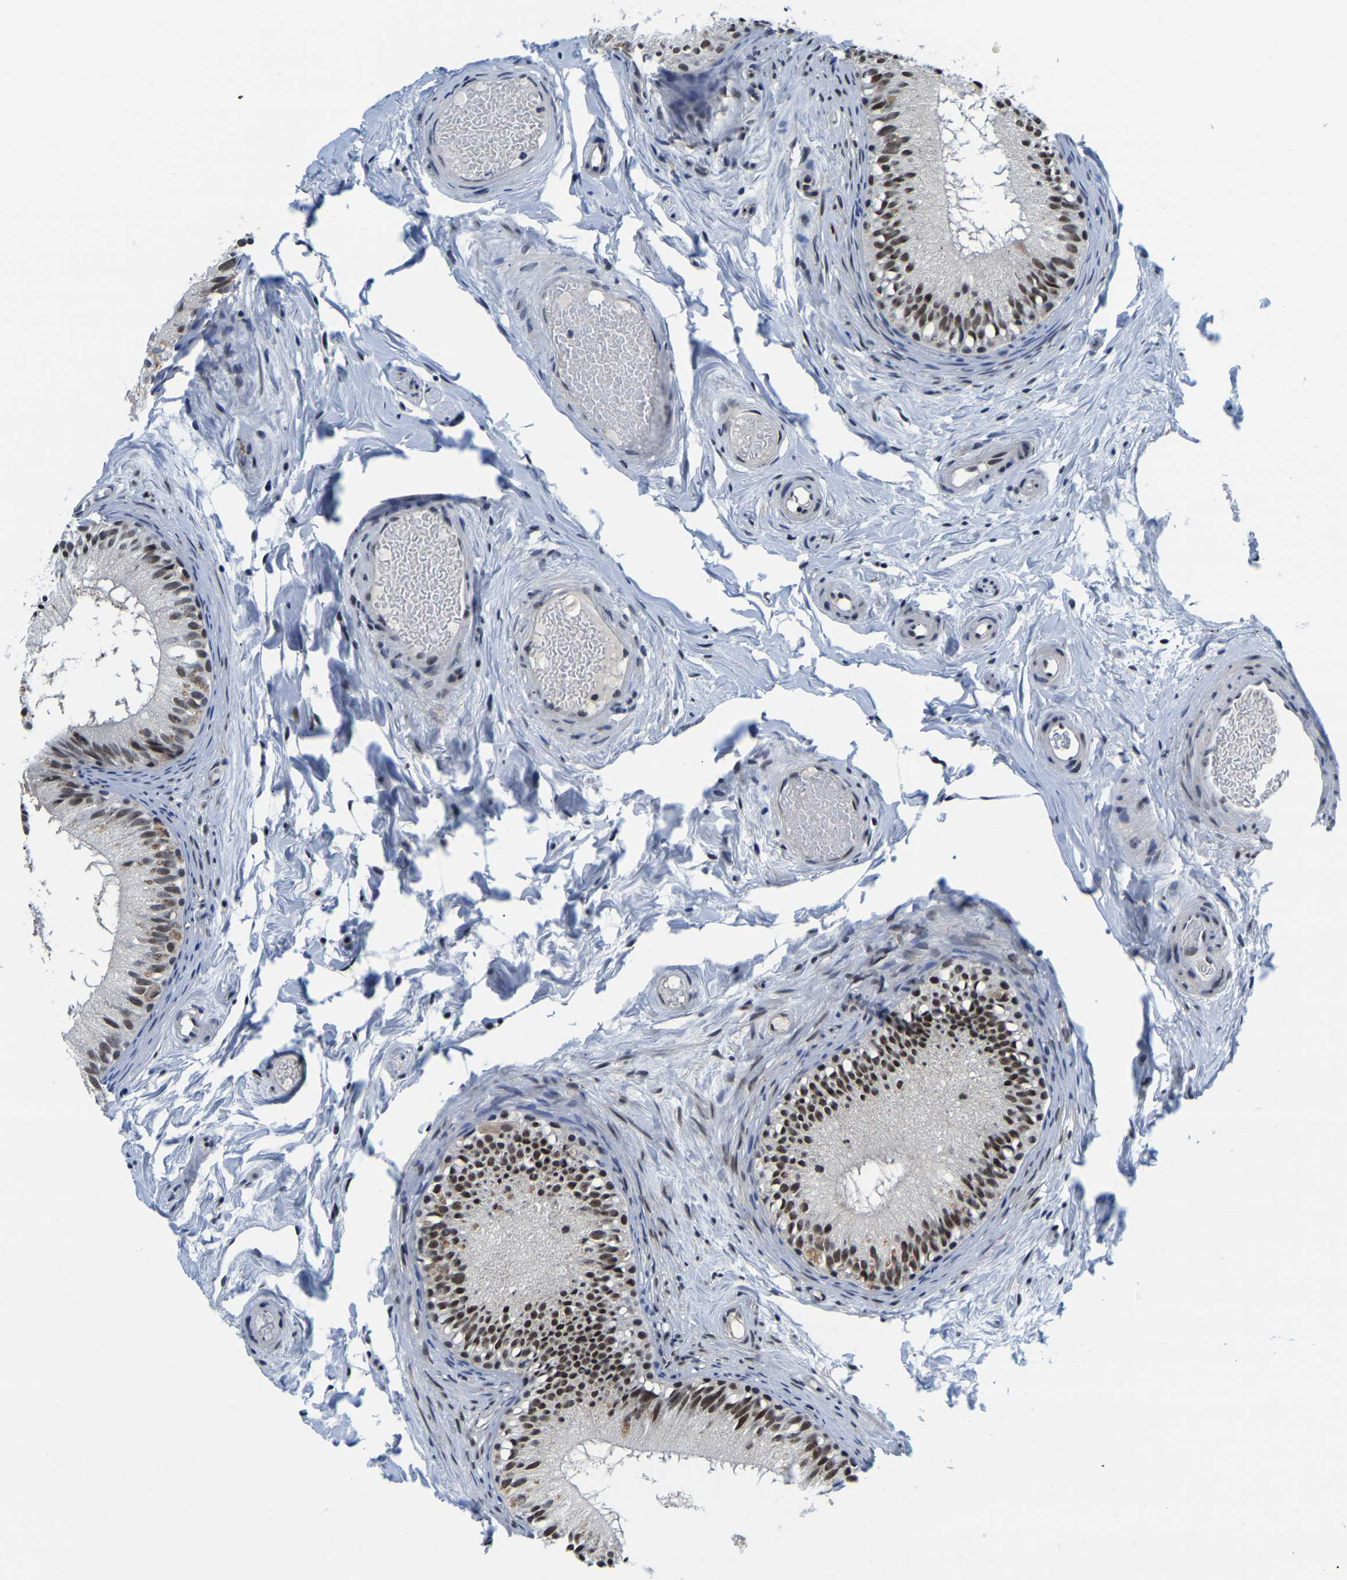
{"staining": {"intensity": "moderate", "quantity": ">75%", "location": "nuclear"}, "tissue": "epididymis", "cell_type": "Glandular cells", "image_type": "normal", "snomed": [{"axis": "morphology", "description": "Normal tissue, NOS"}, {"axis": "topography", "description": "Epididymis"}], "caption": "High-power microscopy captured an IHC micrograph of benign epididymis, revealing moderate nuclear expression in about >75% of glandular cells.", "gene": "POLDIP3", "patient": {"sex": "male", "age": 46}}